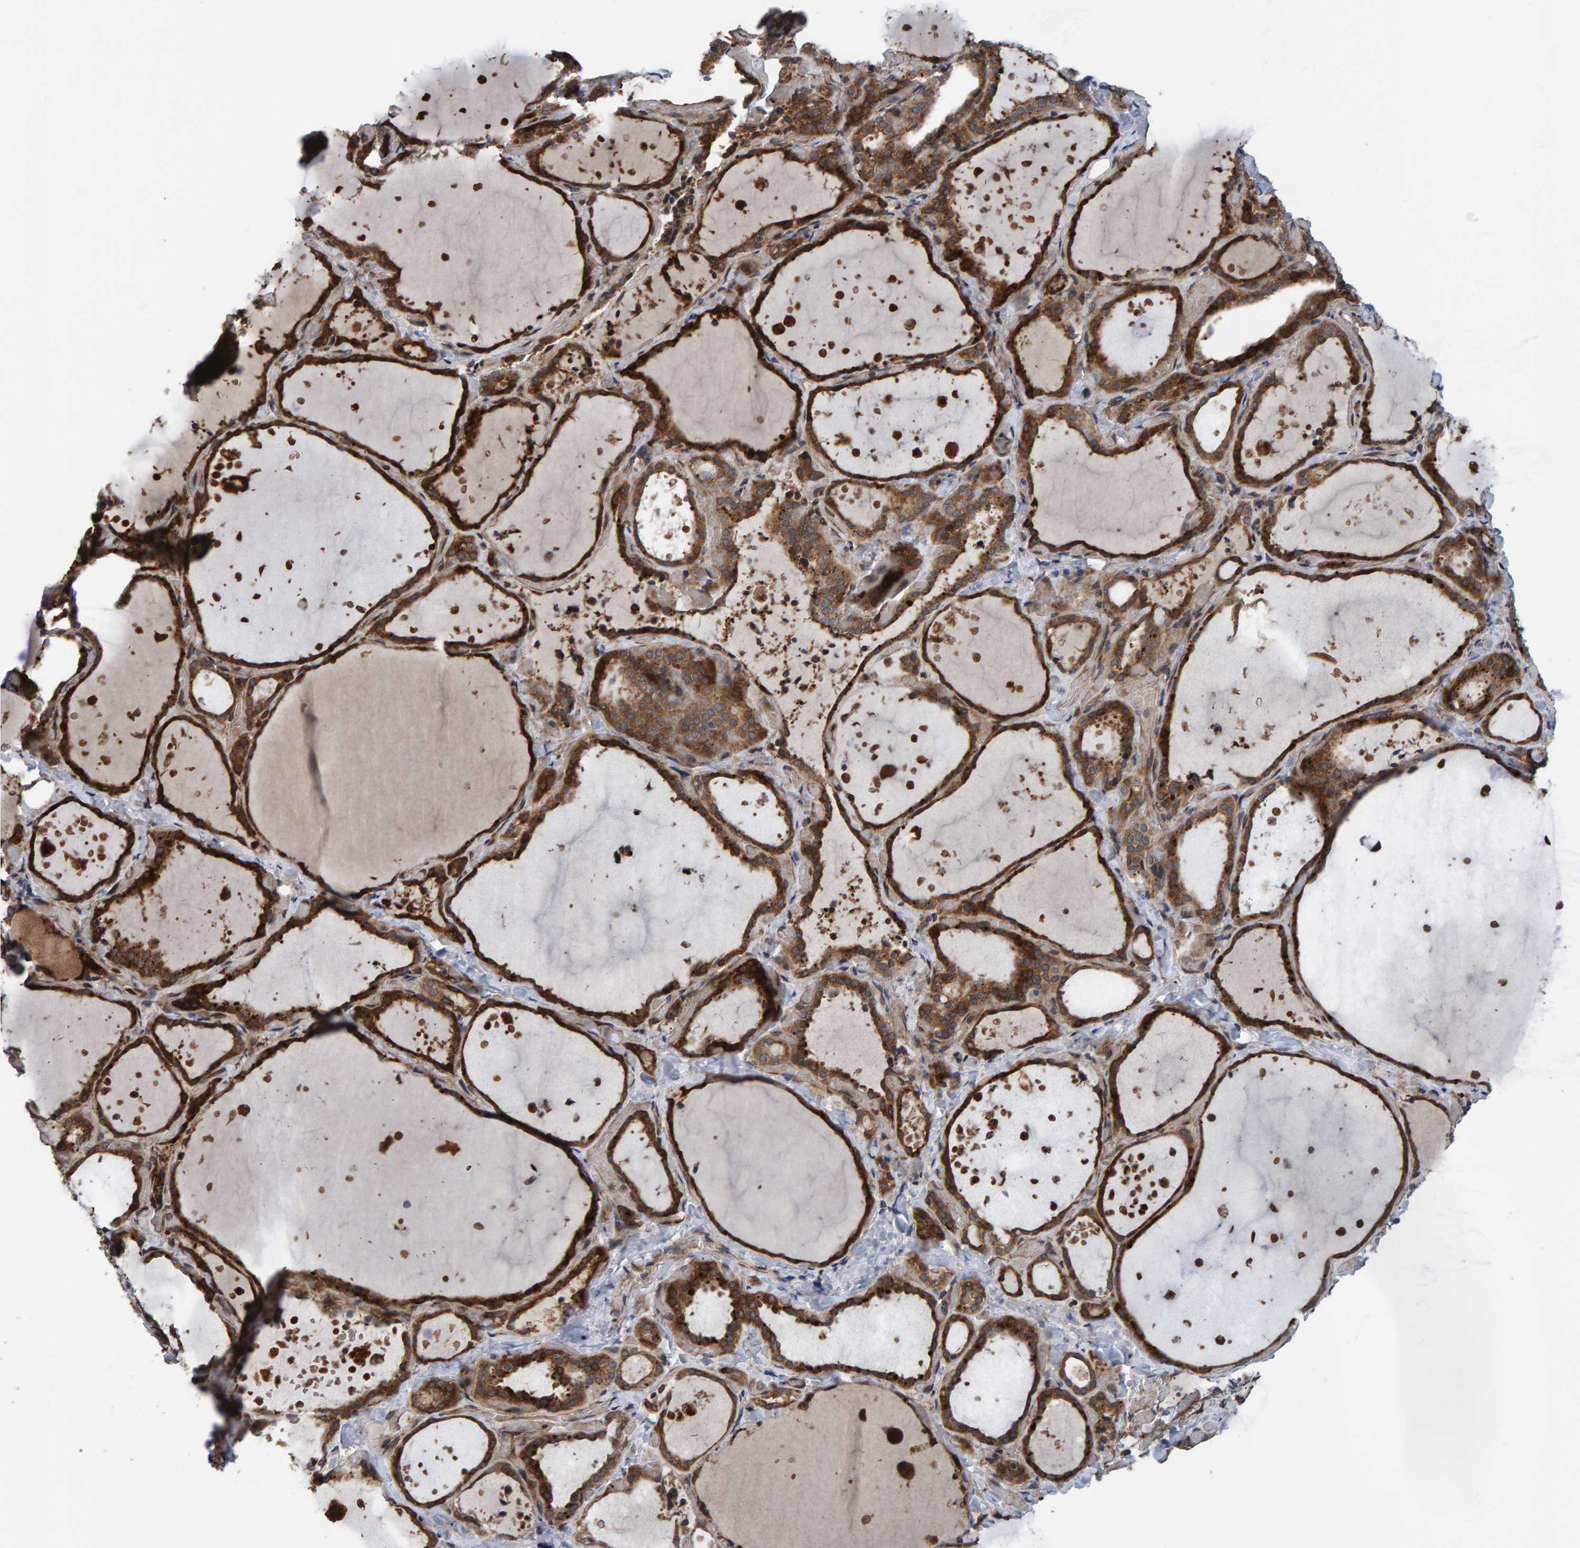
{"staining": {"intensity": "strong", "quantity": ">75%", "location": "cytoplasmic/membranous"}, "tissue": "thyroid gland", "cell_type": "Glandular cells", "image_type": "normal", "snomed": [{"axis": "morphology", "description": "Normal tissue, NOS"}, {"axis": "topography", "description": "Thyroid gland"}], "caption": "Immunohistochemical staining of normal human thyroid gland reveals high levels of strong cytoplasmic/membranous positivity in approximately >75% of glandular cells.", "gene": "MFSD6L", "patient": {"sex": "female", "age": 44}}